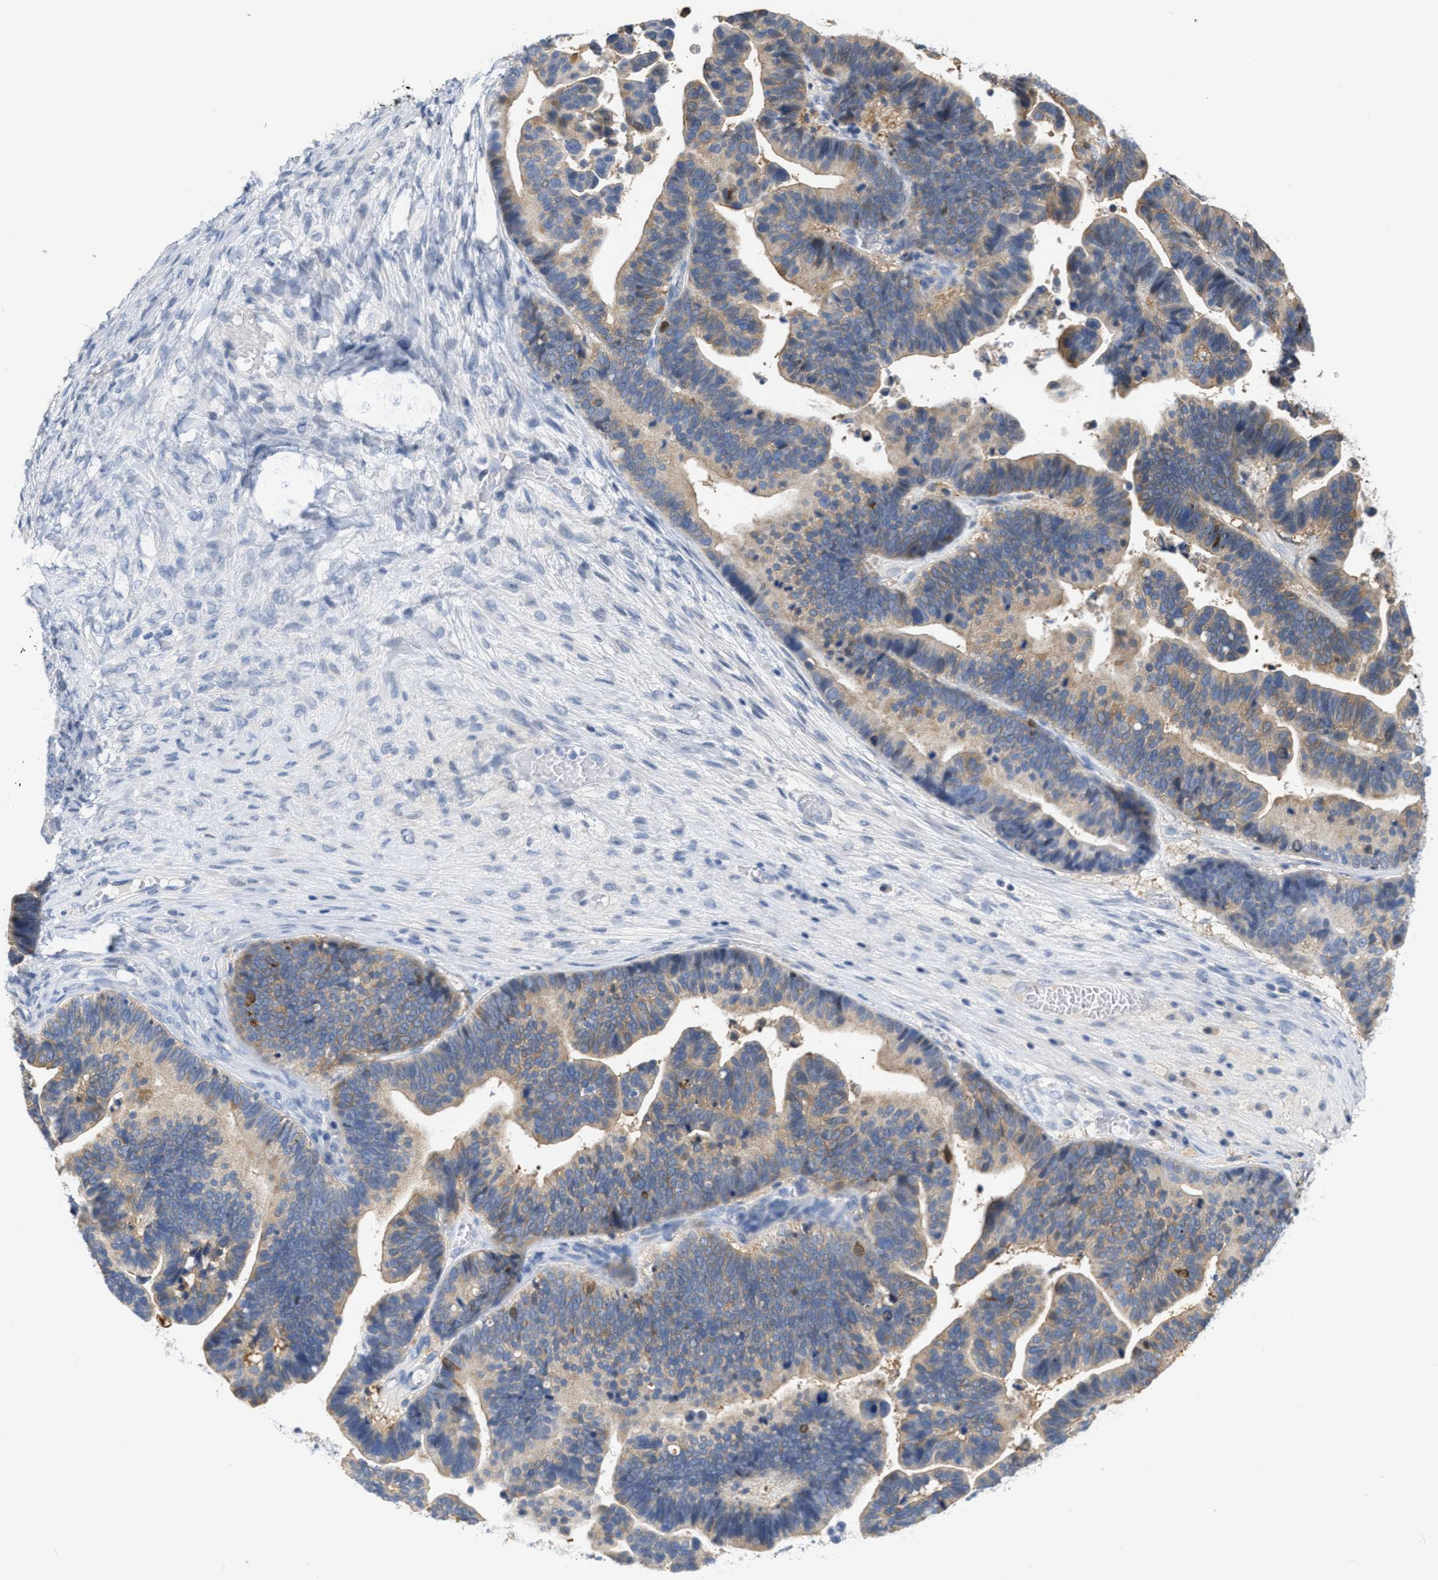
{"staining": {"intensity": "moderate", "quantity": ">75%", "location": "cytoplasmic/membranous"}, "tissue": "ovarian cancer", "cell_type": "Tumor cells", "image_type": "cancer", "snomed": [{"axis": "morphology", "description": "Cystadenocarcinoma, serous, NOS"}, {"axis": "topography", "description": "Ovary"}], "caption": "Immunohistochemistry image of human serous cystadenocarcinoma (ovarian) stained for a protein (brown), which exhibits medium levels of moderate cytoplasmic/membranous positivity in approximately >75% of tumor cells.", "gene": "CRYM", "patient": {"sex": "female", "age": 56}}